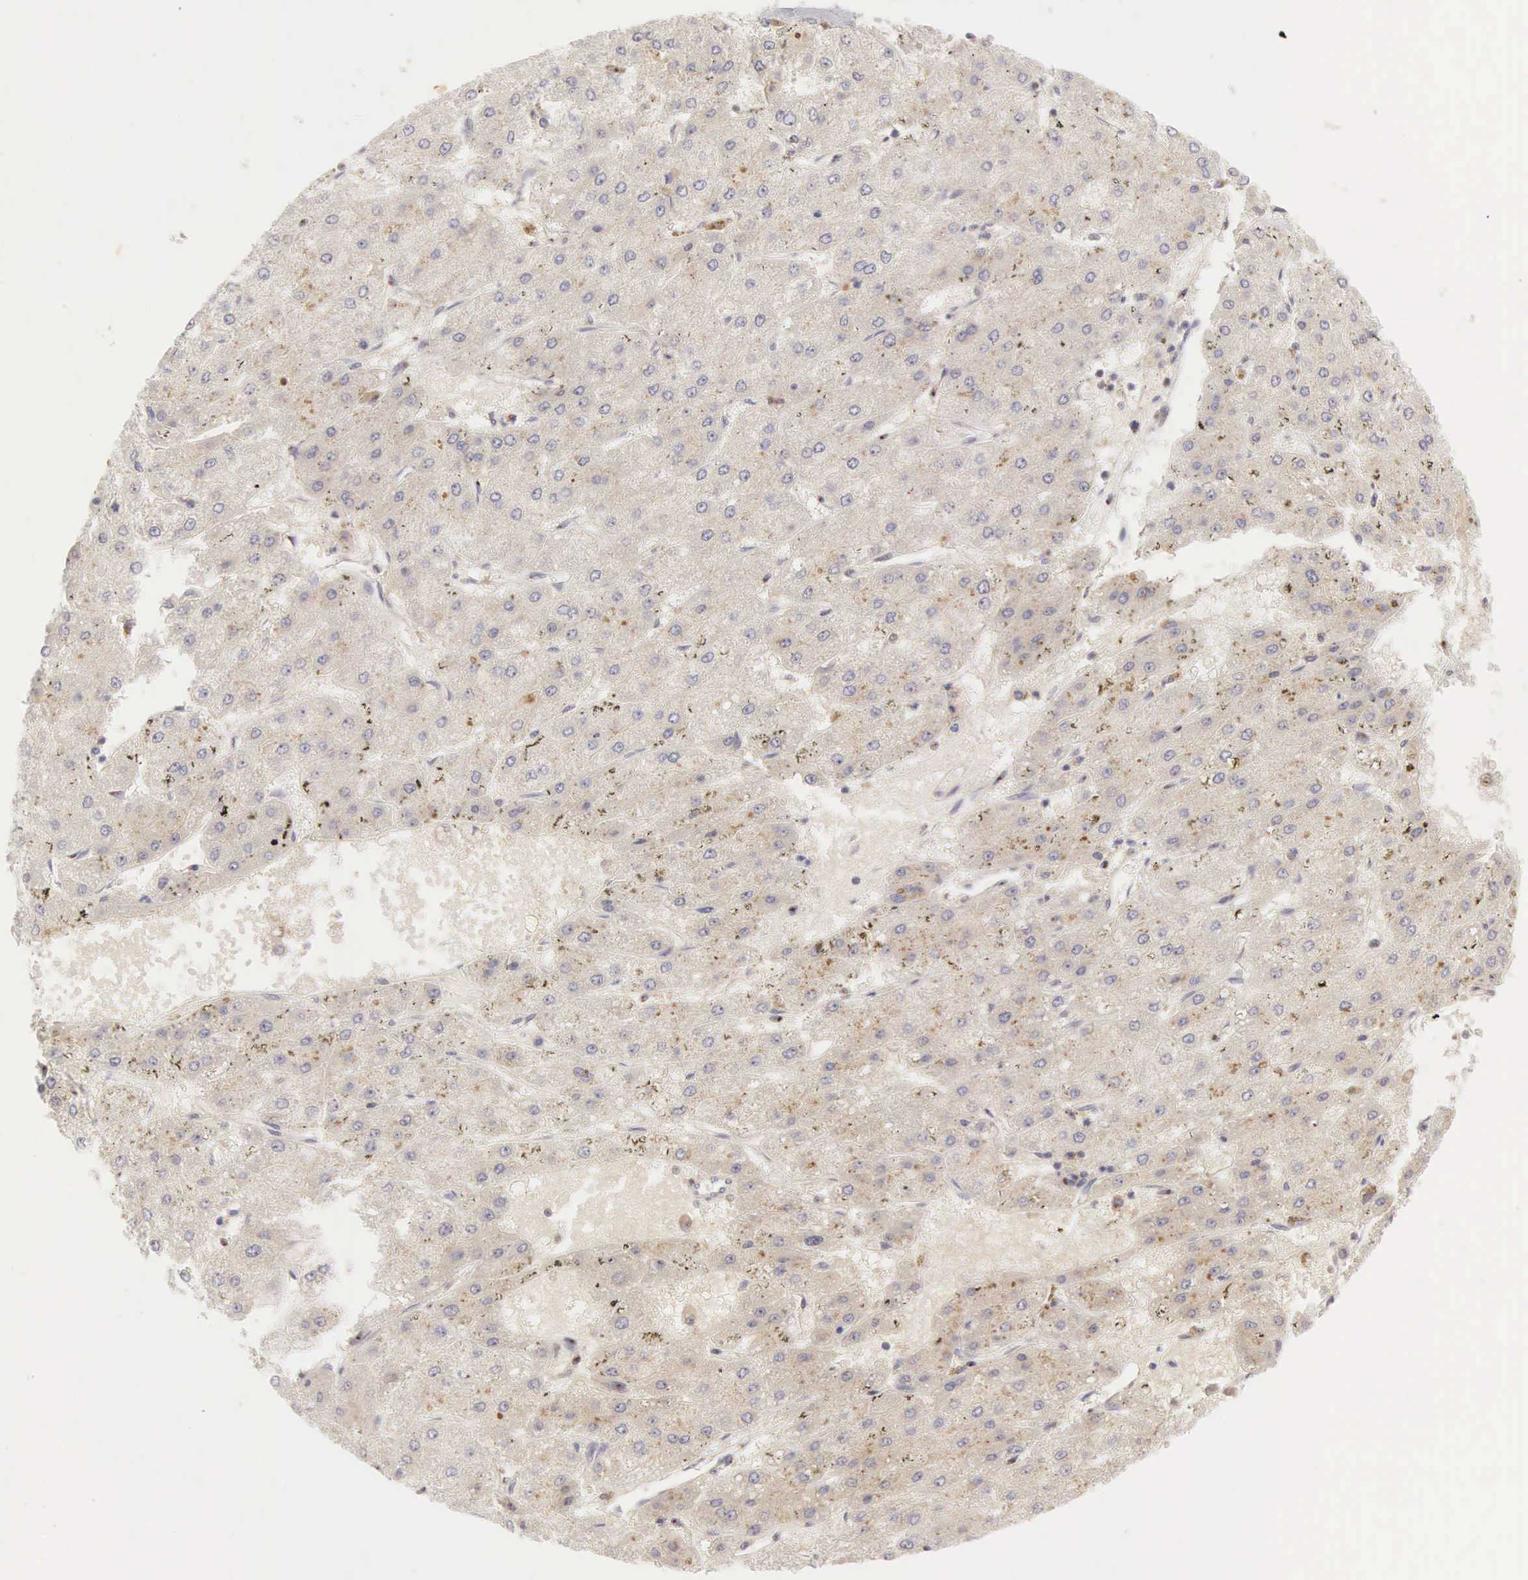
{"staining": {"intensity": "negative", "quantity": "none", "location": "none"}, "tissue": "liver cancer", "cell_type": "Tumor cells", "image_type": "cancer", "snomed": [{"axis": "morphology", "description": "Carcinoma, Hepatocellular, NOS"}, {"axis": "topography", "description": "Liver"}], "caption": "This is a photomicrograph of immunohistochemistry staining of liver cancer, which shows no staining in tumor cells. (Stains: DAB (3,3'-diaminobenzidine) IHC with hematoxylin counter stain, Microscopy: brightfield microscopy at high magnification).", "gene": "CD1A", "patient": {"sex": "female", "age": 52}}